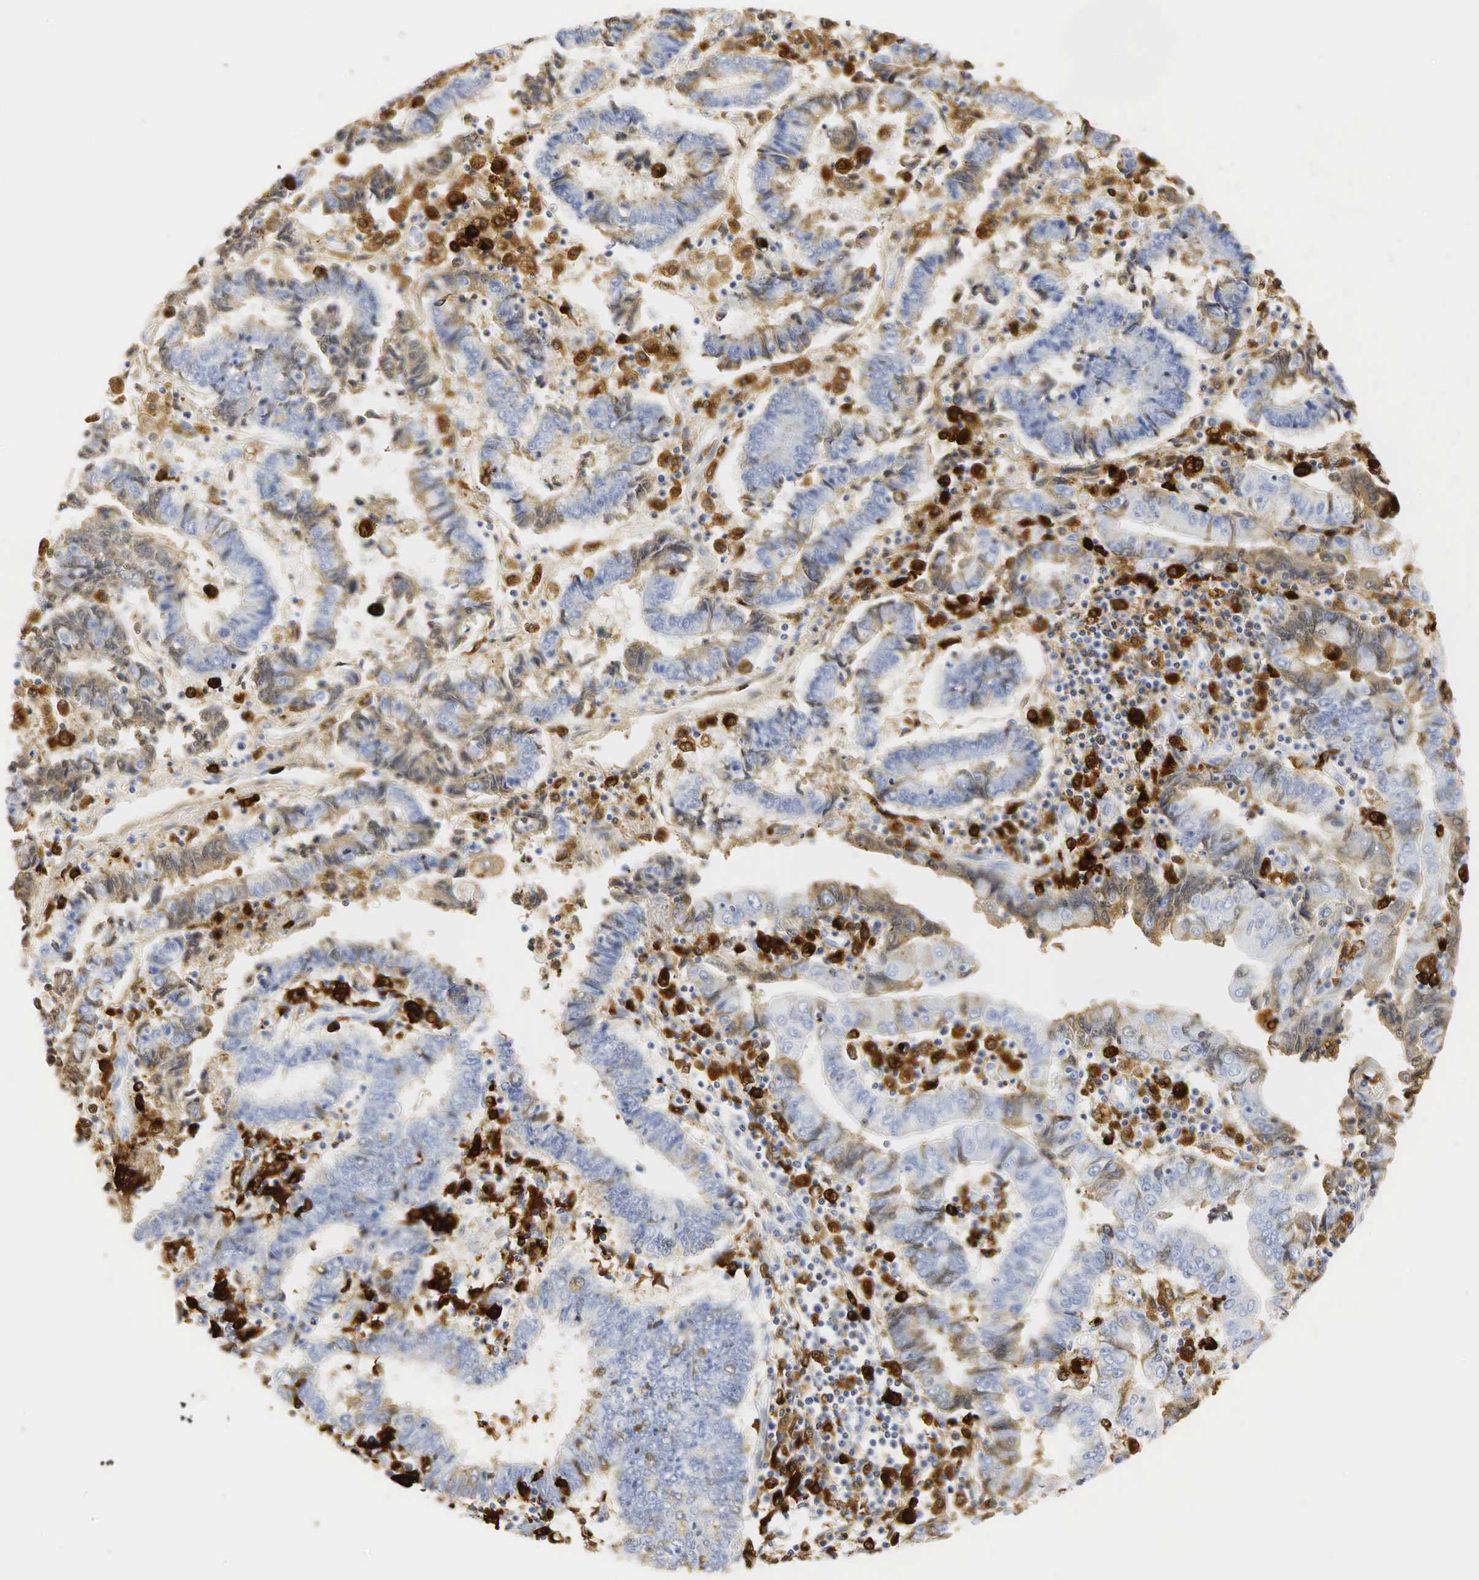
{"staining": {"intensity": "weak", "quantity": "<25%", "location": "cytoplasmic/membranous"}, "tissue": "endometrial cancer", "cell_type": "Tumor cells", "image_type": "cancer", "snomed": [{"axis": "morphology", "description": "Adenocarcinoma, NOS"}, {"axis": "topography", "description": "Endometrium"}], "caption": "Immunohistochemical staining of adenocarcinoma (endometrial) reveals no significant staining in tumor cells.", "gene": "LYZ", "patient": {"sex": "female", "age": 75}}